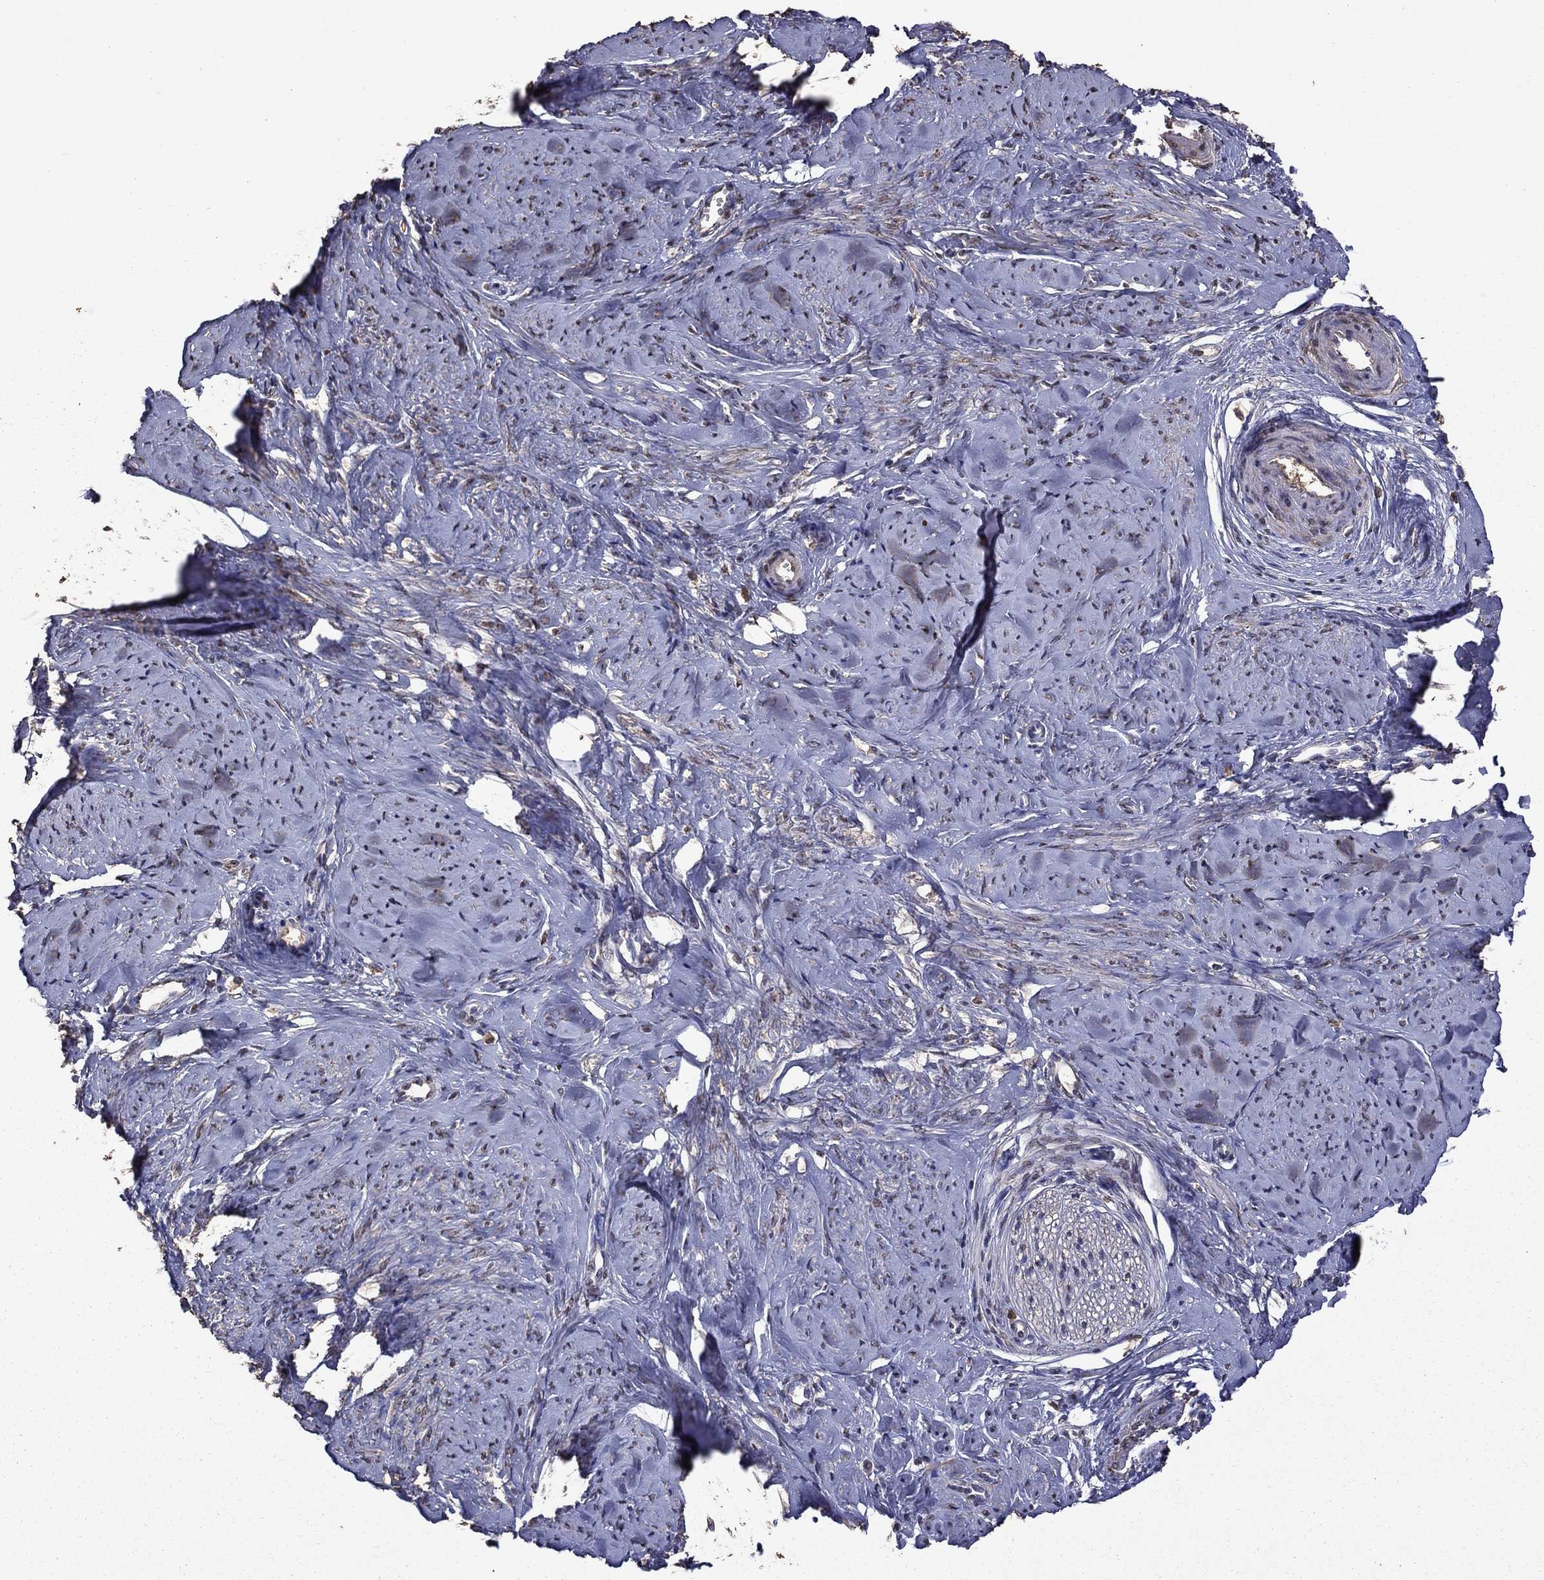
{"staining": {"intensity": "negative", "quantity": "none", "location": "none"}, "tissue": "smooth muscle", "cell_type": "Smooth muscle cells", "image_type": "normal", "snomed": [{"axis": "morphology", "description": "Normal tissue, NOS"}, {"axis": "topography", "description": "Smooth muscle"}], "caption": "This micrograph is of benign smooth muscle stained with immunohistochemistry to label a protein in brown with the nuclei are counter-stained blue. There is no expression in smooth muscle cells. (Immunohistochemistry (ihc), brightfield microscopy, high magnification).", "gene": "SERPINA5", "patient": {"sex": "female", "age": 48}}